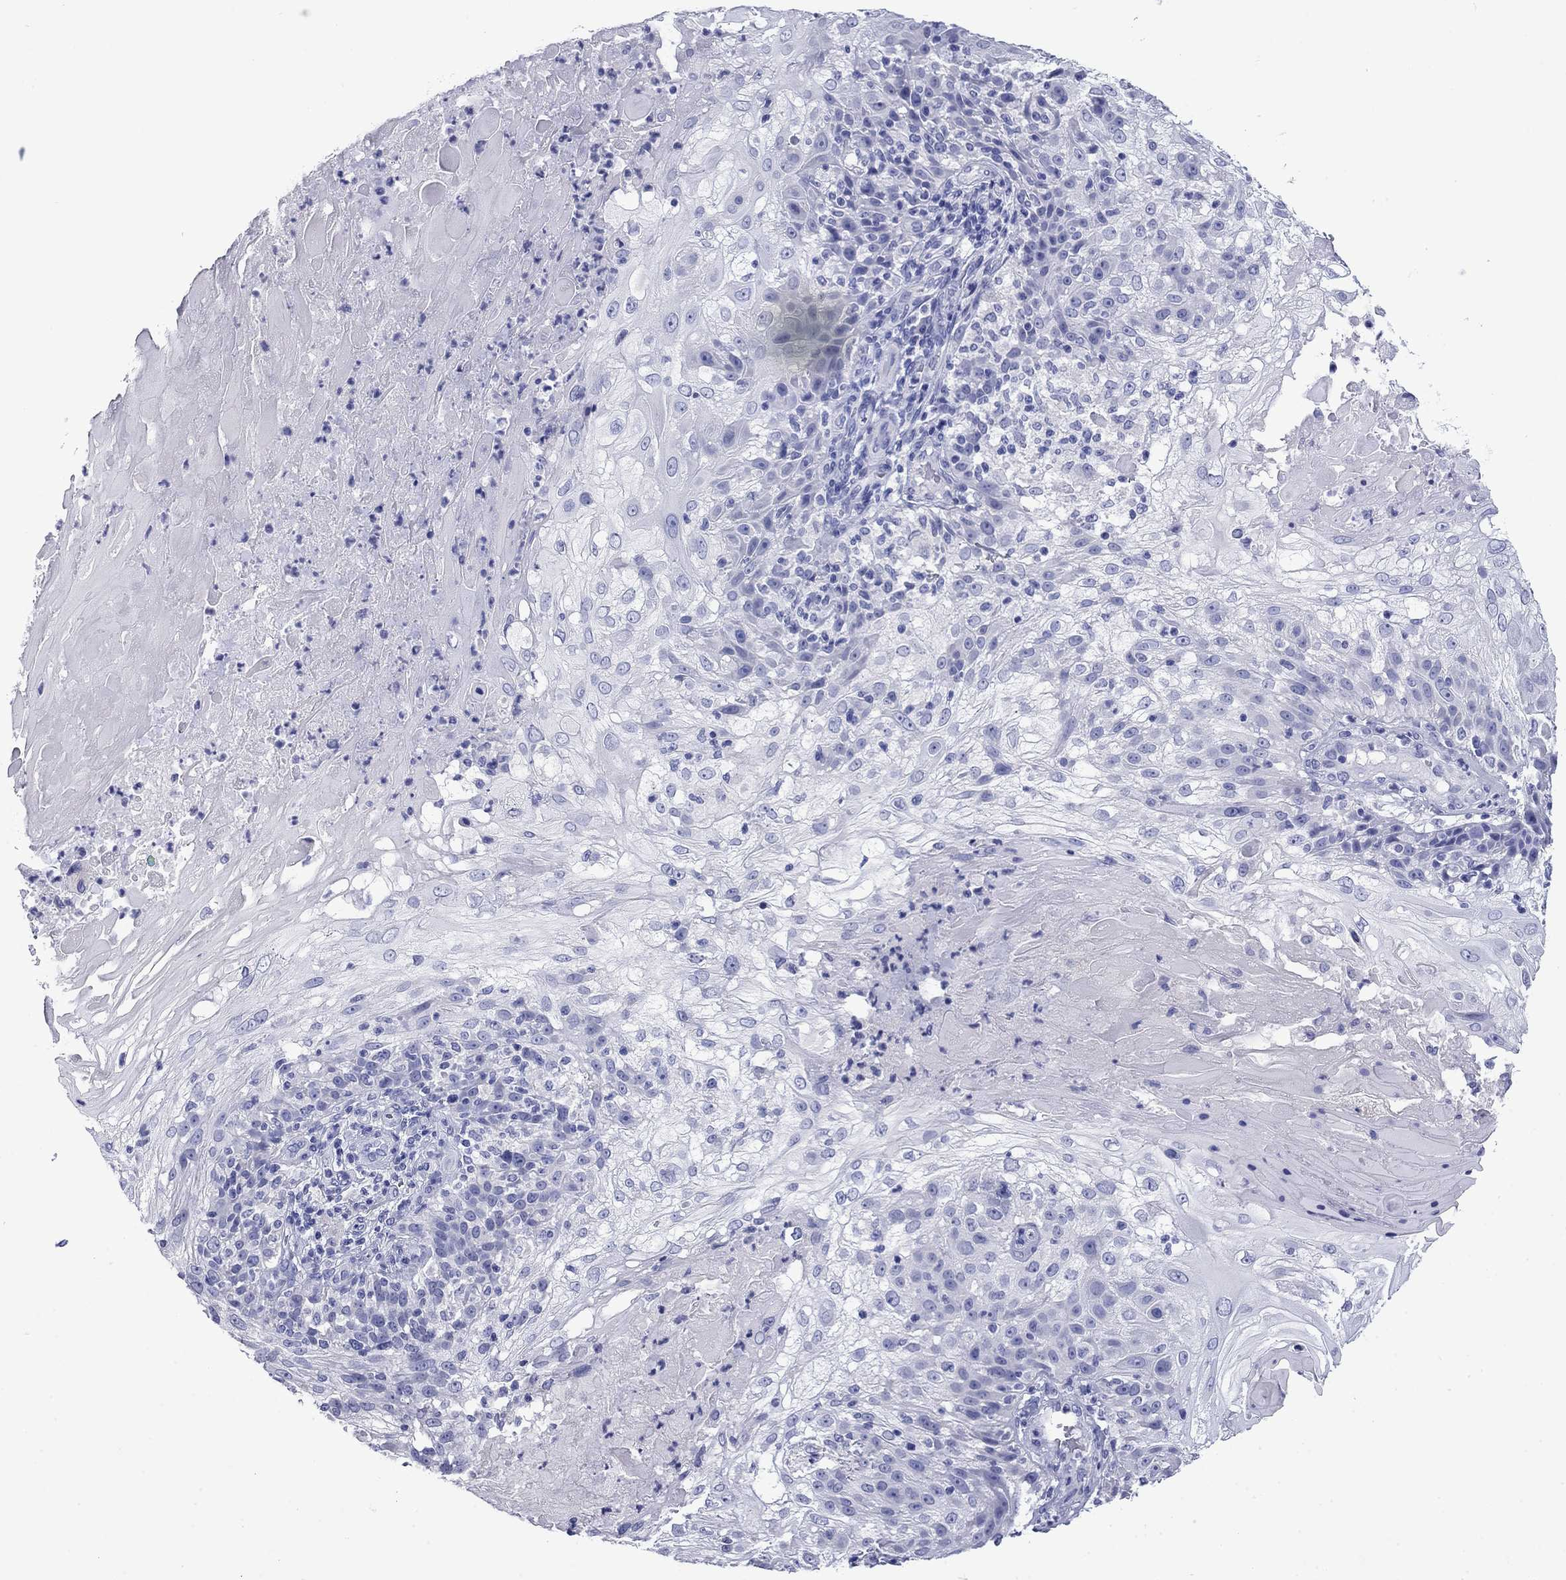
{"staining": {"intensity": "negative", "quantity": "none", "location": "none"}, "tissue": "skin cancer", "cell_type": "Tumor cells", "image_type": "cancer", "snomed": [{"axis": "morphology", "description": "Normal tissue, NOS"}, {"axis": "morphology", "description": "Squamous cell carcinoma, NOS"}, {"axis": "topography", "description": "Skin"}], "caption": "Photomicrograph shows no protein positivity in tumor cells of squamous cell carcinoma (skin) tissue.", "gene": "GIP", "patient": {"sex": "female", "age": 83}}